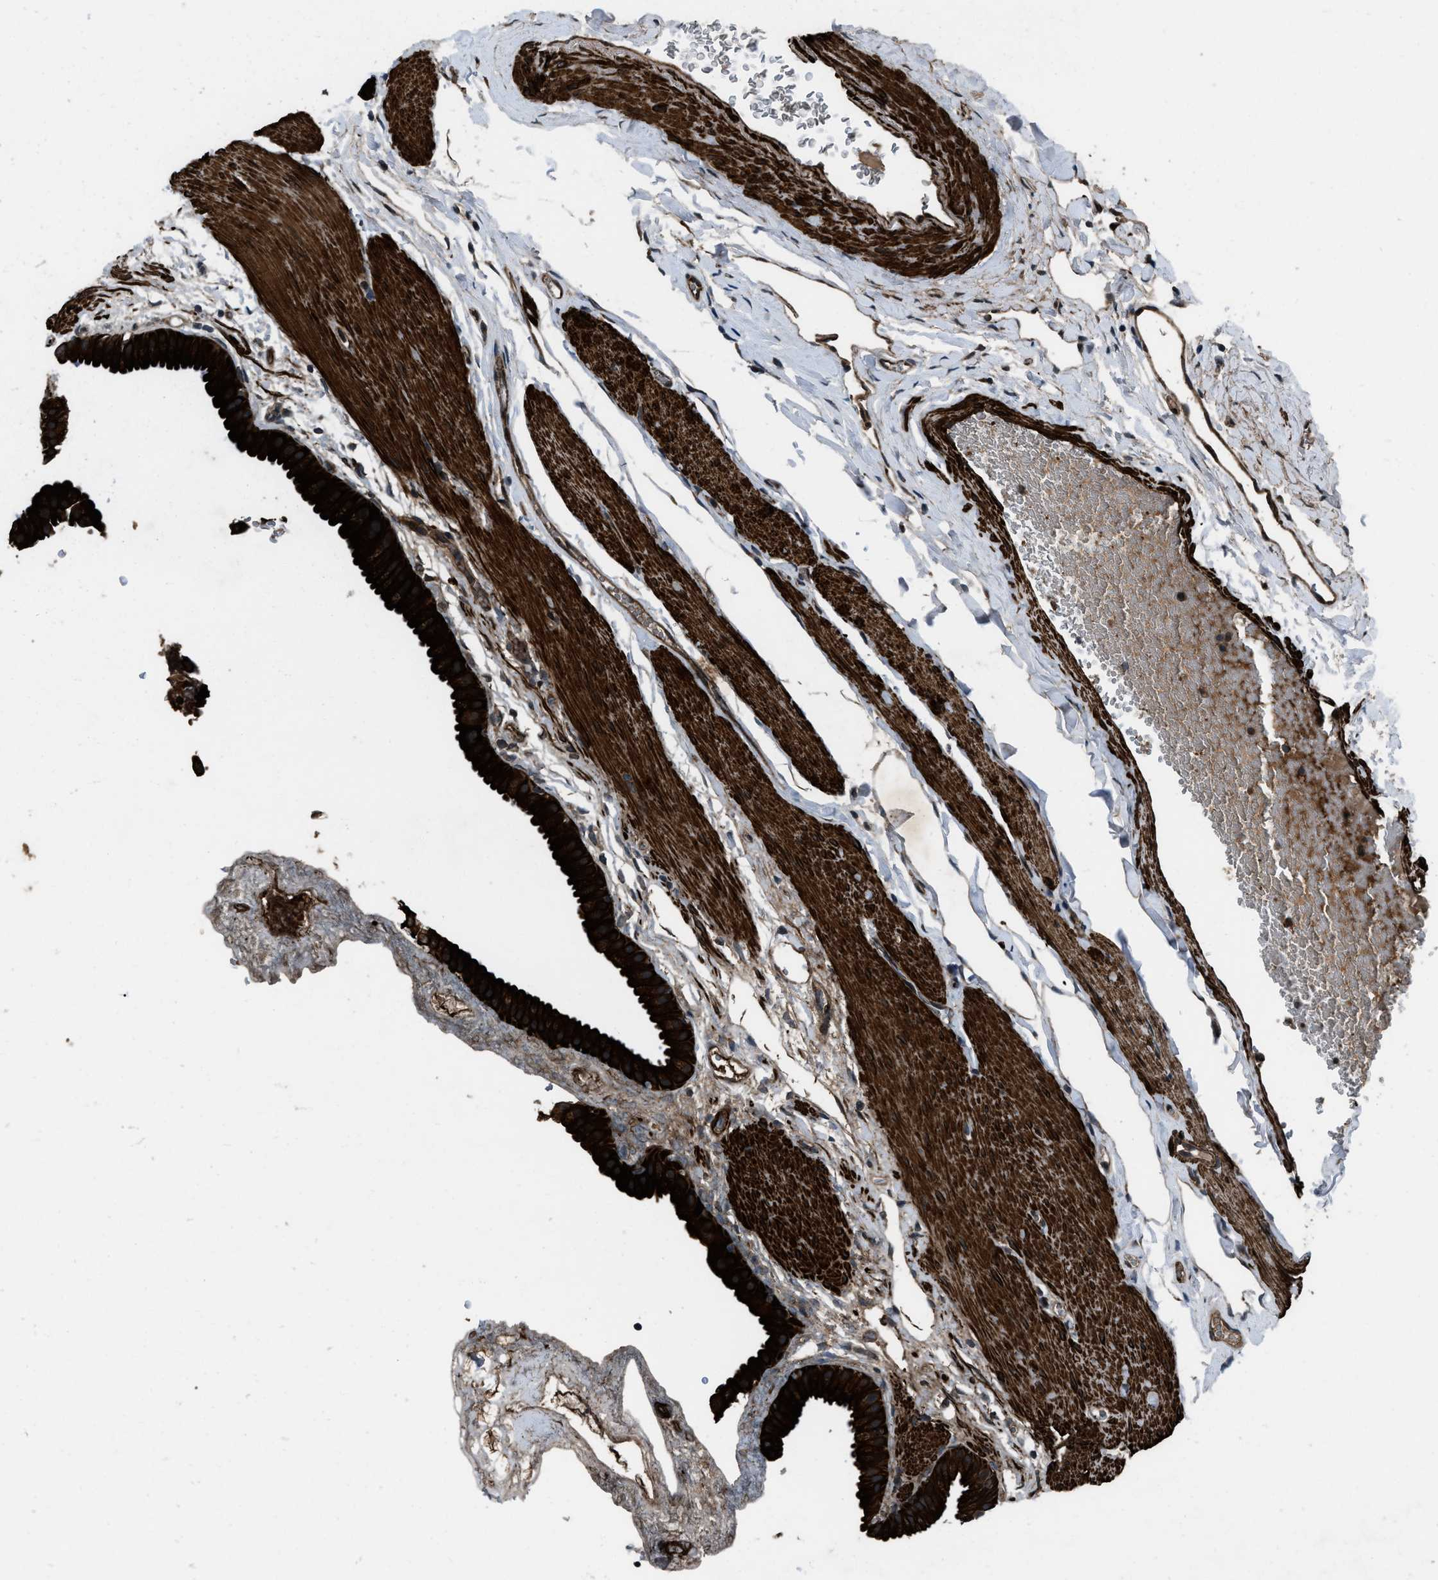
{"staining": {"intensity": "strong", "quantity": ">75%", "location": "cytoplasmic/membranous"}, "tissue": "gallbladder", "cell_type": "Glandular cells", "image_type": "normal", "snomed": [{"axis": "morphology", "description": "Normal tissue, NOS"}, {"axis": "topography", "description": "Gallbladder"}], "caption": "High-magnification brightfield microscopy of unremarkable gallbladder stained with DAB (3,3'-diaminobenzidine) (brown) and counterstained with hematoxylin (blue). glandular cells exhibit strong cytoplasmic/membranous staining is present in approximately>75% of cells. (DAB (3,3'-diaminobenzidine) = brown stain, brightfield microscopy at high magnification).", "gene": "IRAK4", "patient": {"sex": "female", "age": 64}}